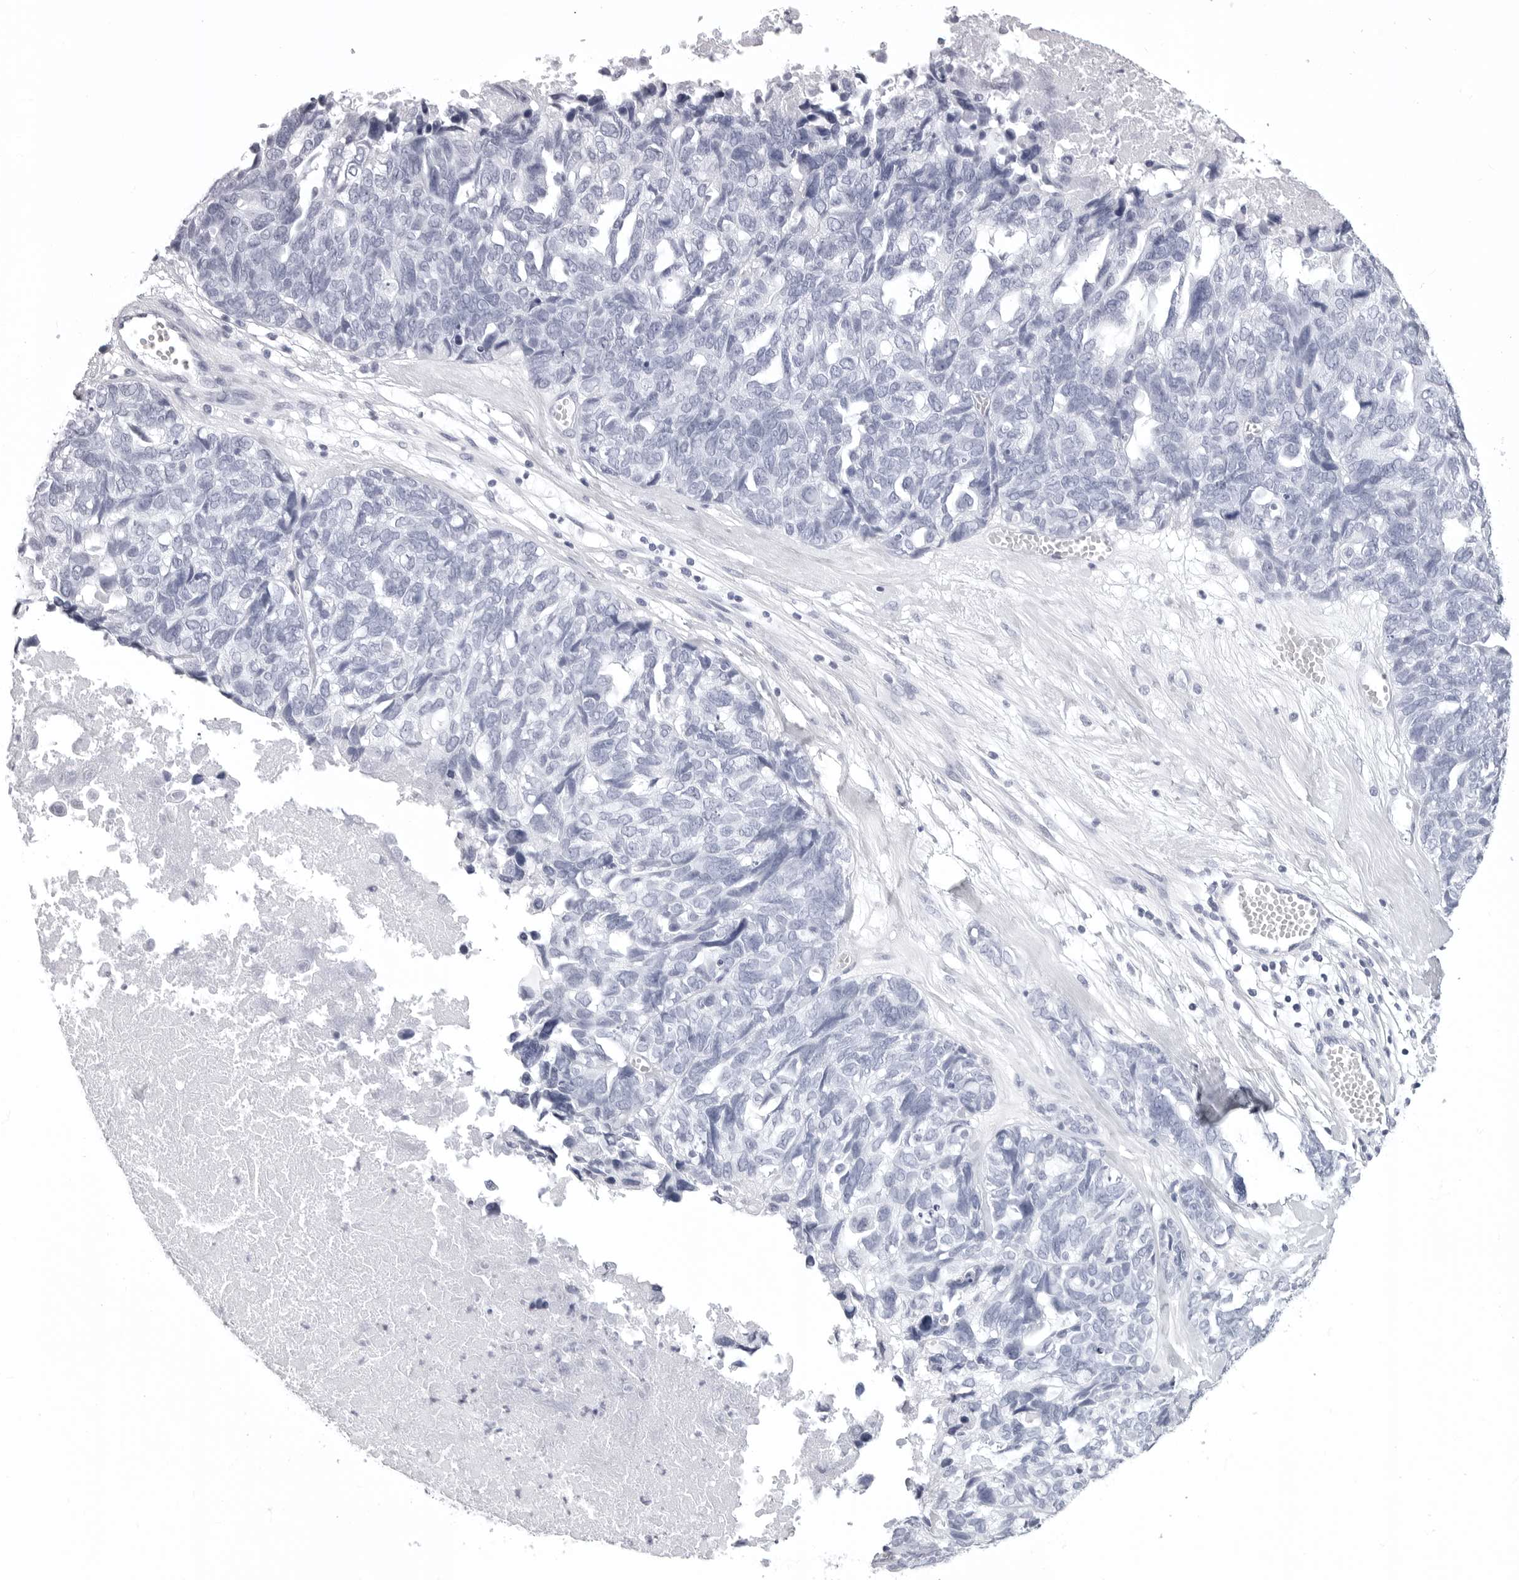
{"staining": {"intensity": "negative", "quantity": "none", "location": "none"}, "tissue": "ovarian cancer", "cell_type": "Tumor cells", "image_type": "cancer", "snomed": [{"axis": "morphology", "description": "Cystadenocarcinoma, serous, NOS"}, {"axis": "topography", "description": "Ovary"}], "caption": "DAB (3,3'-diaminobenzidine) immunohistochemical staining of human ovarian cancer (serous cystadenocarcinoma) shows no significant positivity in tumor cells.", "gene": "LGALS4", "patient": {"sex": "female", "age": 79}}